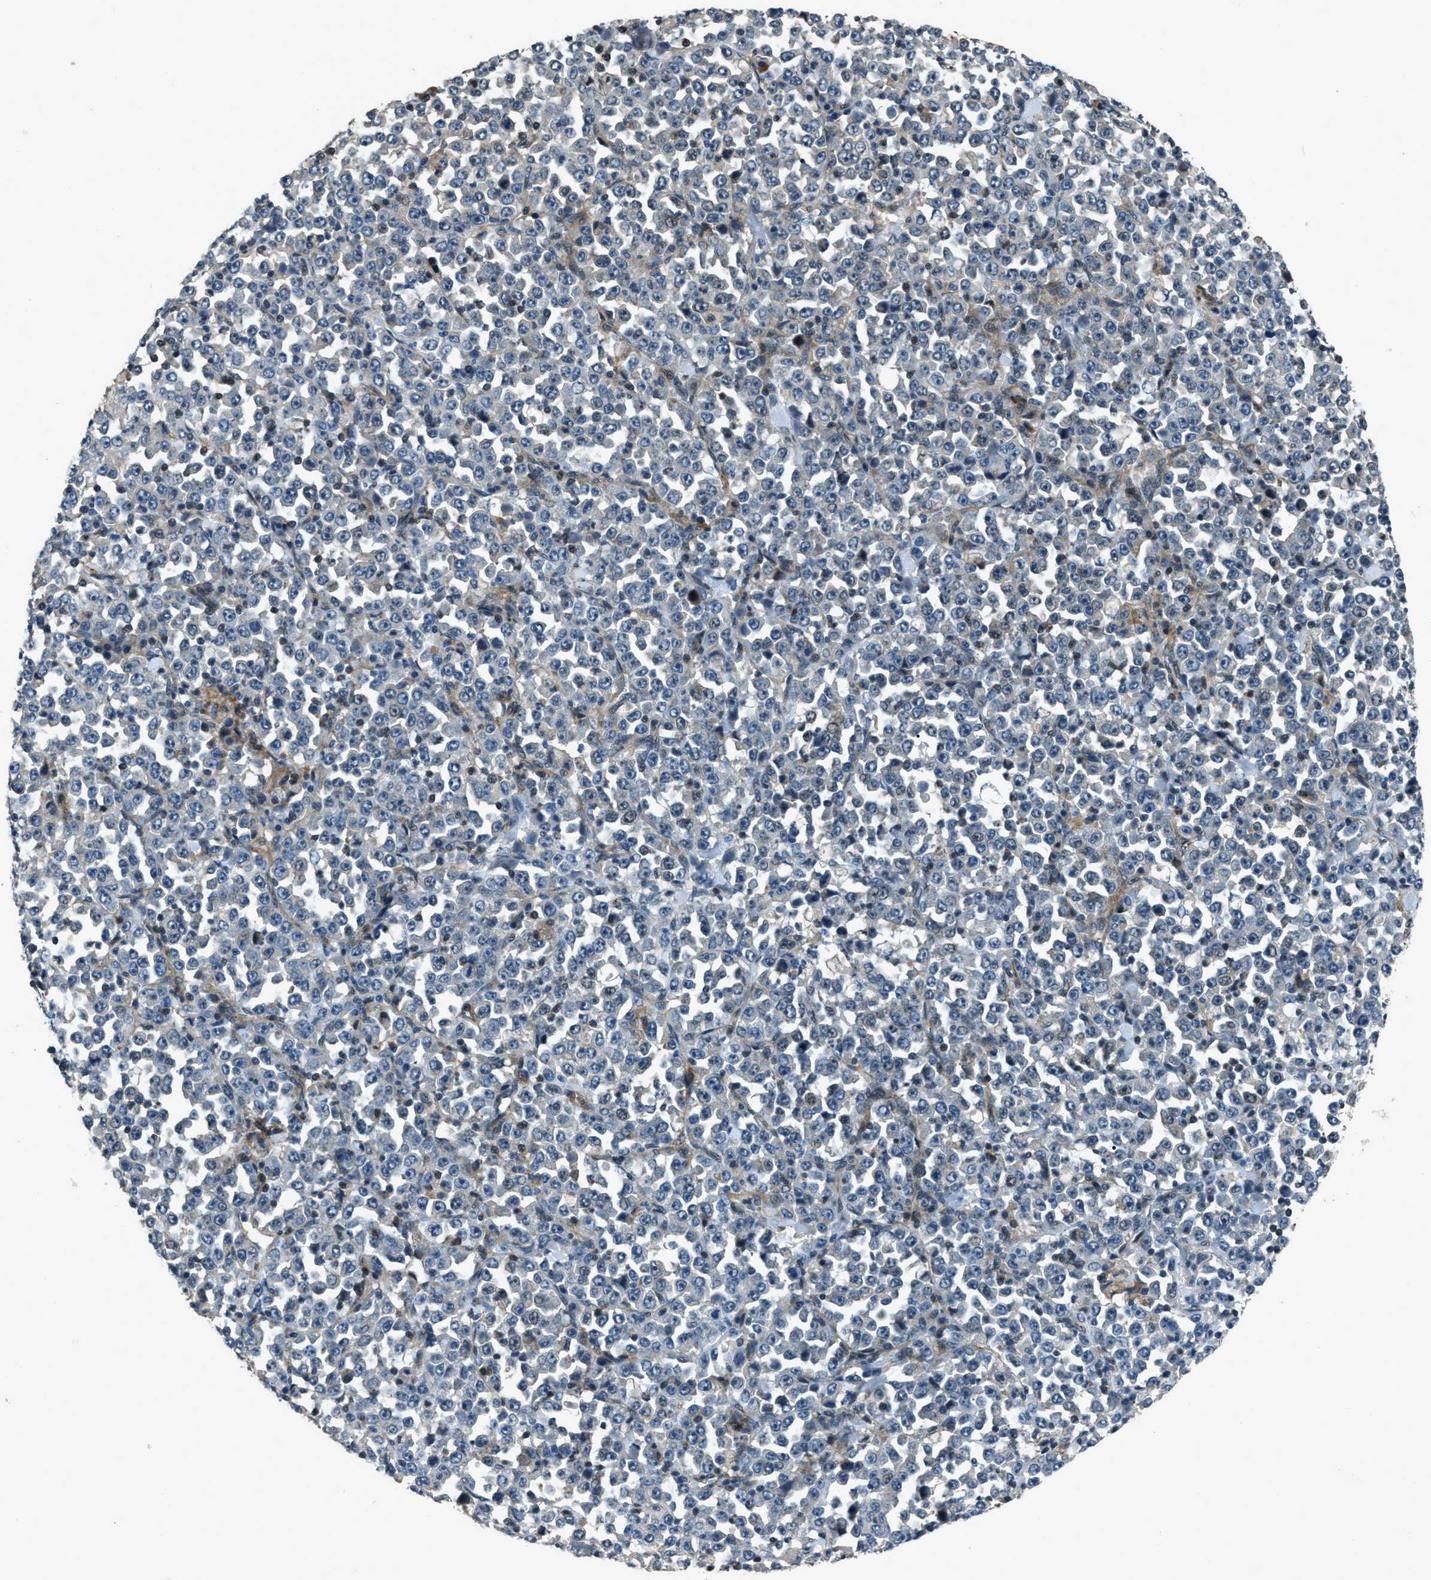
{"staining": {"intensity": "negative", "quantity": "none", "location": "none"}, "tissue": "stomach cancer", "cell_type": "Tumor cells", "image_type": "cancer", "snomed": [{"axis": "morphology", "description": "Normal tissue, NOS"}, {"axis": "morphology", "description": "Adenocarcinoma, NOS"}, {"axis": "topography", "description": "Stomach, upper"}, {"axis": "topography", "description": "Stomach"}], "caption": "IHC histopathology image of neoplastic tissue: adenocarcinoma (stomach) stained with DAB (3,3'-diaminobenzidine) exhibits no significant protein staining in tumor cells. The staining is performed using DAB brown chromogen with nuclei counter-stained in using hematoxylin.", "gene": "NUDCD3", "patient": {"sex": "male", "age": 59}}